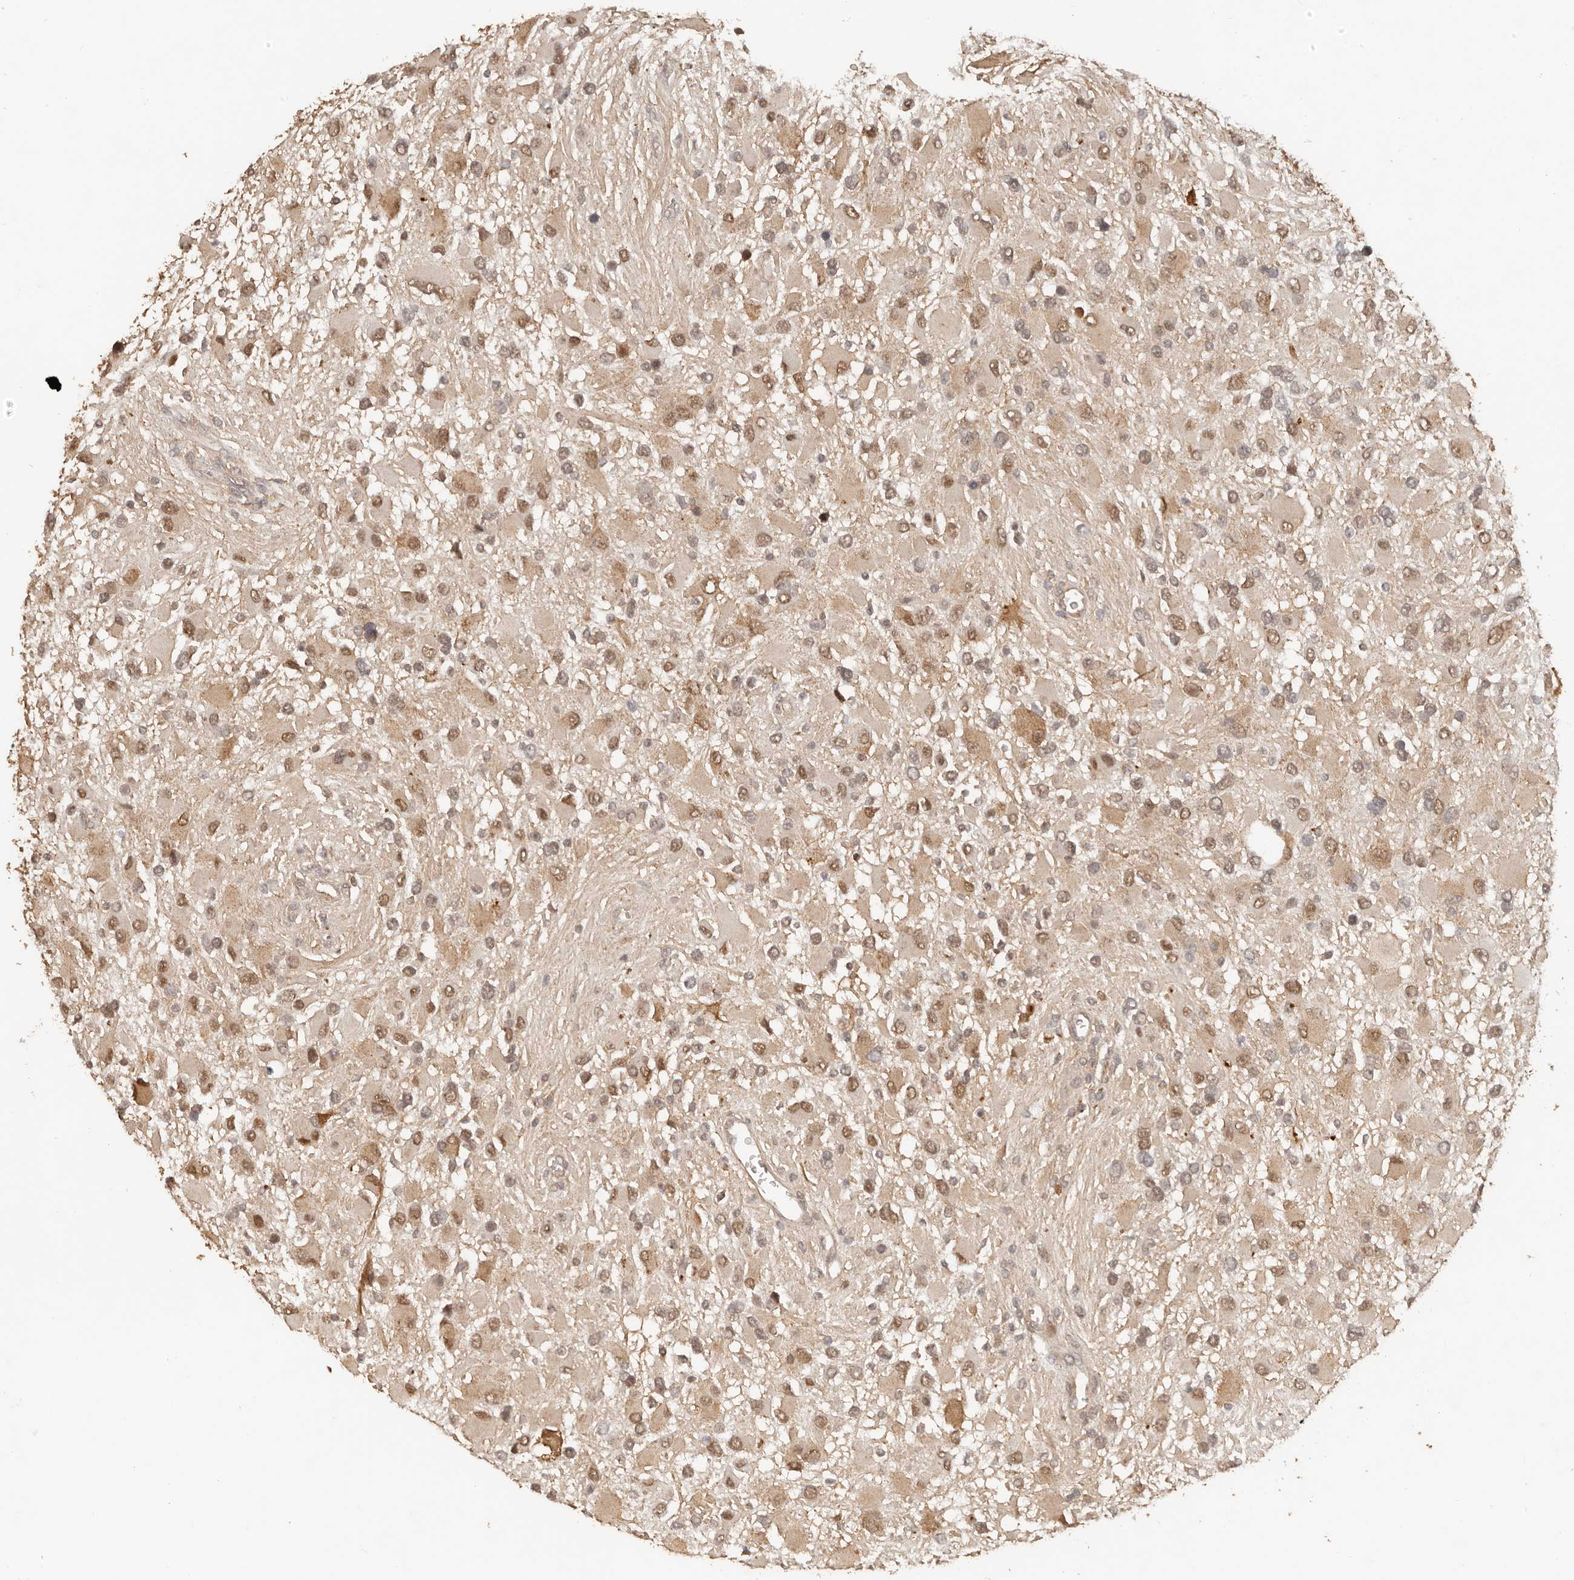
{"staining": {"intensity": "moderate", "quantity": ">75%", "location": "nuclear"}, "tissue": "glioma", "cell_type": "Tumor cells", "image_type": "cancer", "snomed": [{"axis": "morphology", "description": "Glioma, malignant, High grade"}, {"axis": "topography", "description": "Brain"}], "caption": "A brown stain shows moderate nuclear expression of a protein in human glioma tumor cells.", "gene": "PSMA5", "patient": {"sex": "male", "age": 53}}